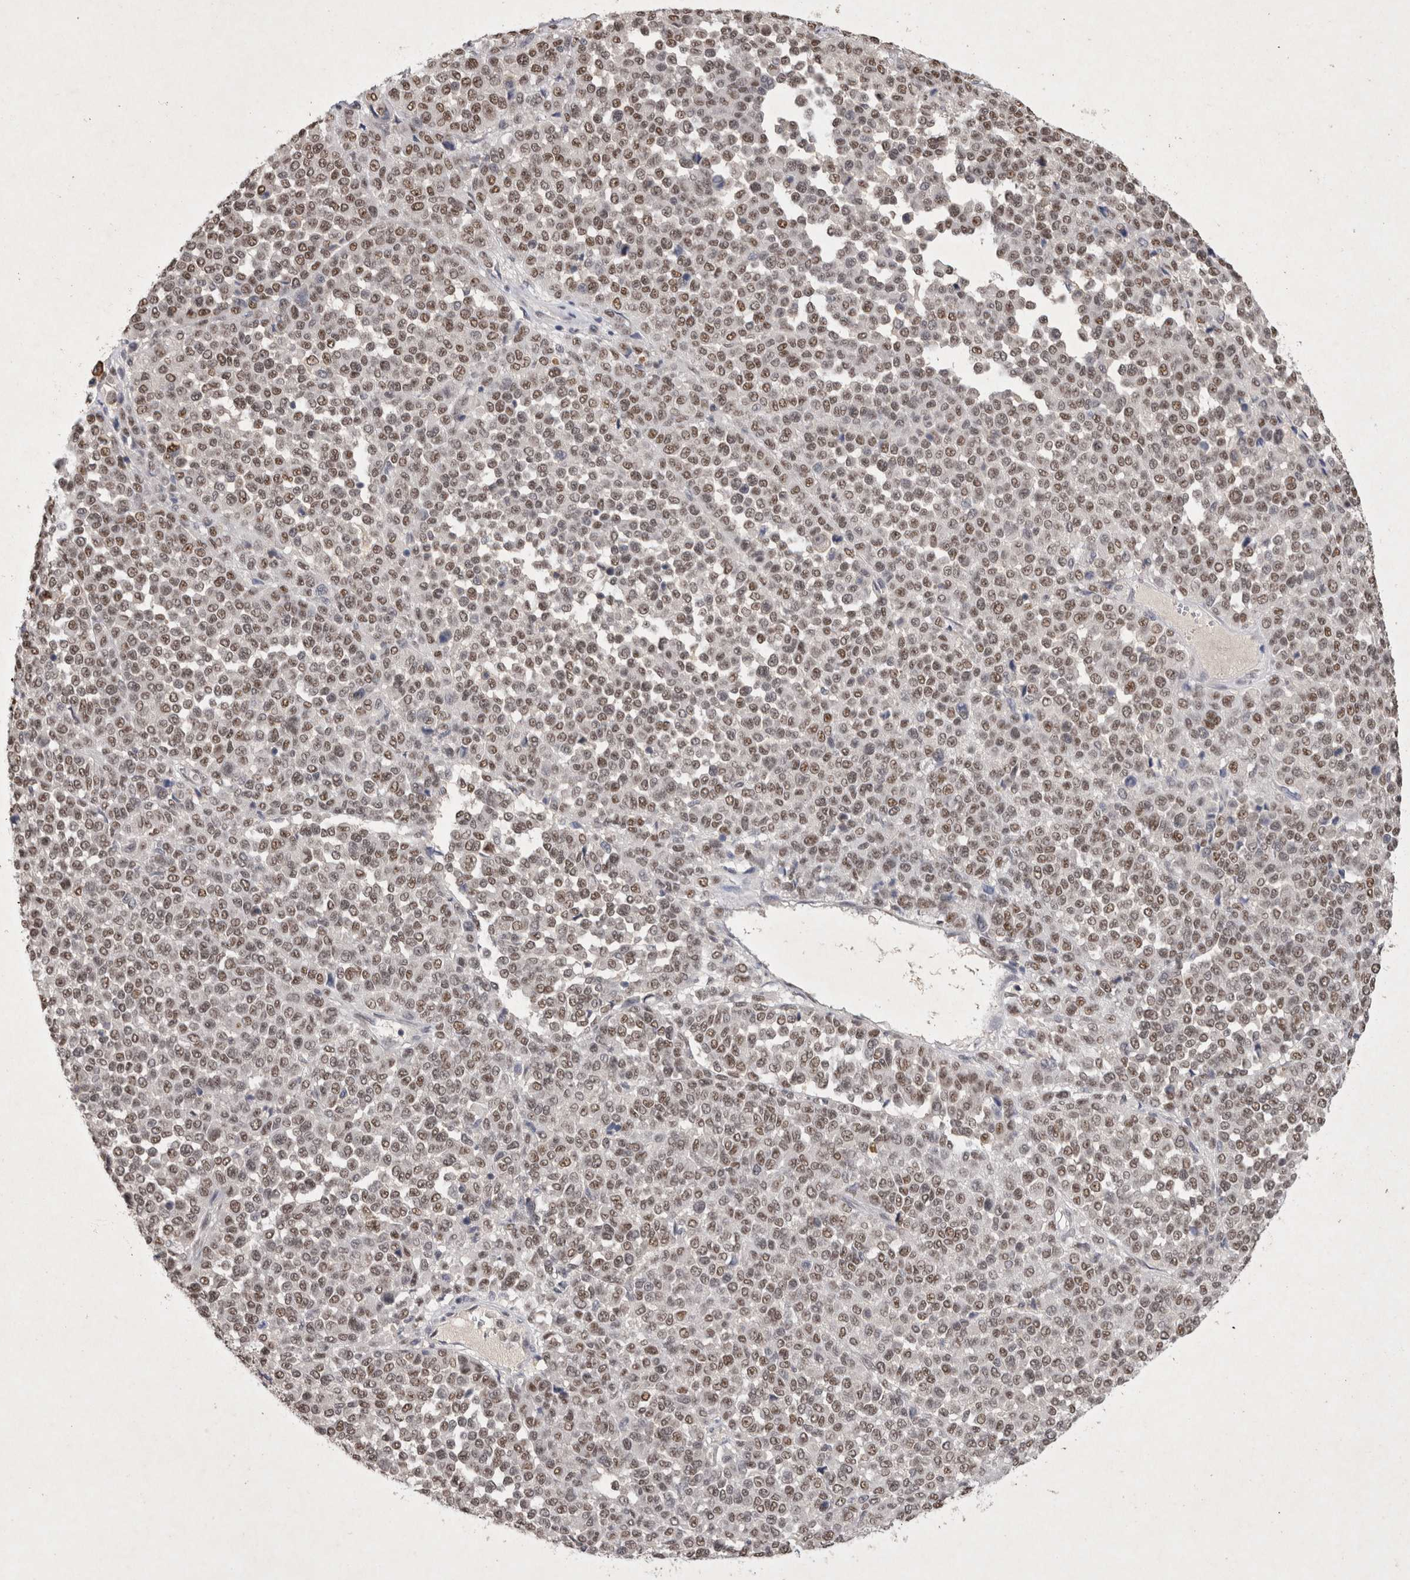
{"staining": {"intensity": "moderate", "quantity": ">75%", "location": "nuclear"}, "tissue": "melanoma", "cell_type": "Tumor cells", "image_type": "cancer", "snomed": [{"axis": "morphology", "description": "Malignant melanoma, Metastatic site"}, {"axis": "topography", "description": "Pancreas"}], "caption": "The histopathology image demonstrates immunohistochemical staining of melanoma. There is moderate nuclear staining is seen in about >75% of tumor cells.", "gene": "XRCC5", "patient": {"sex": "female", "age": 30}}